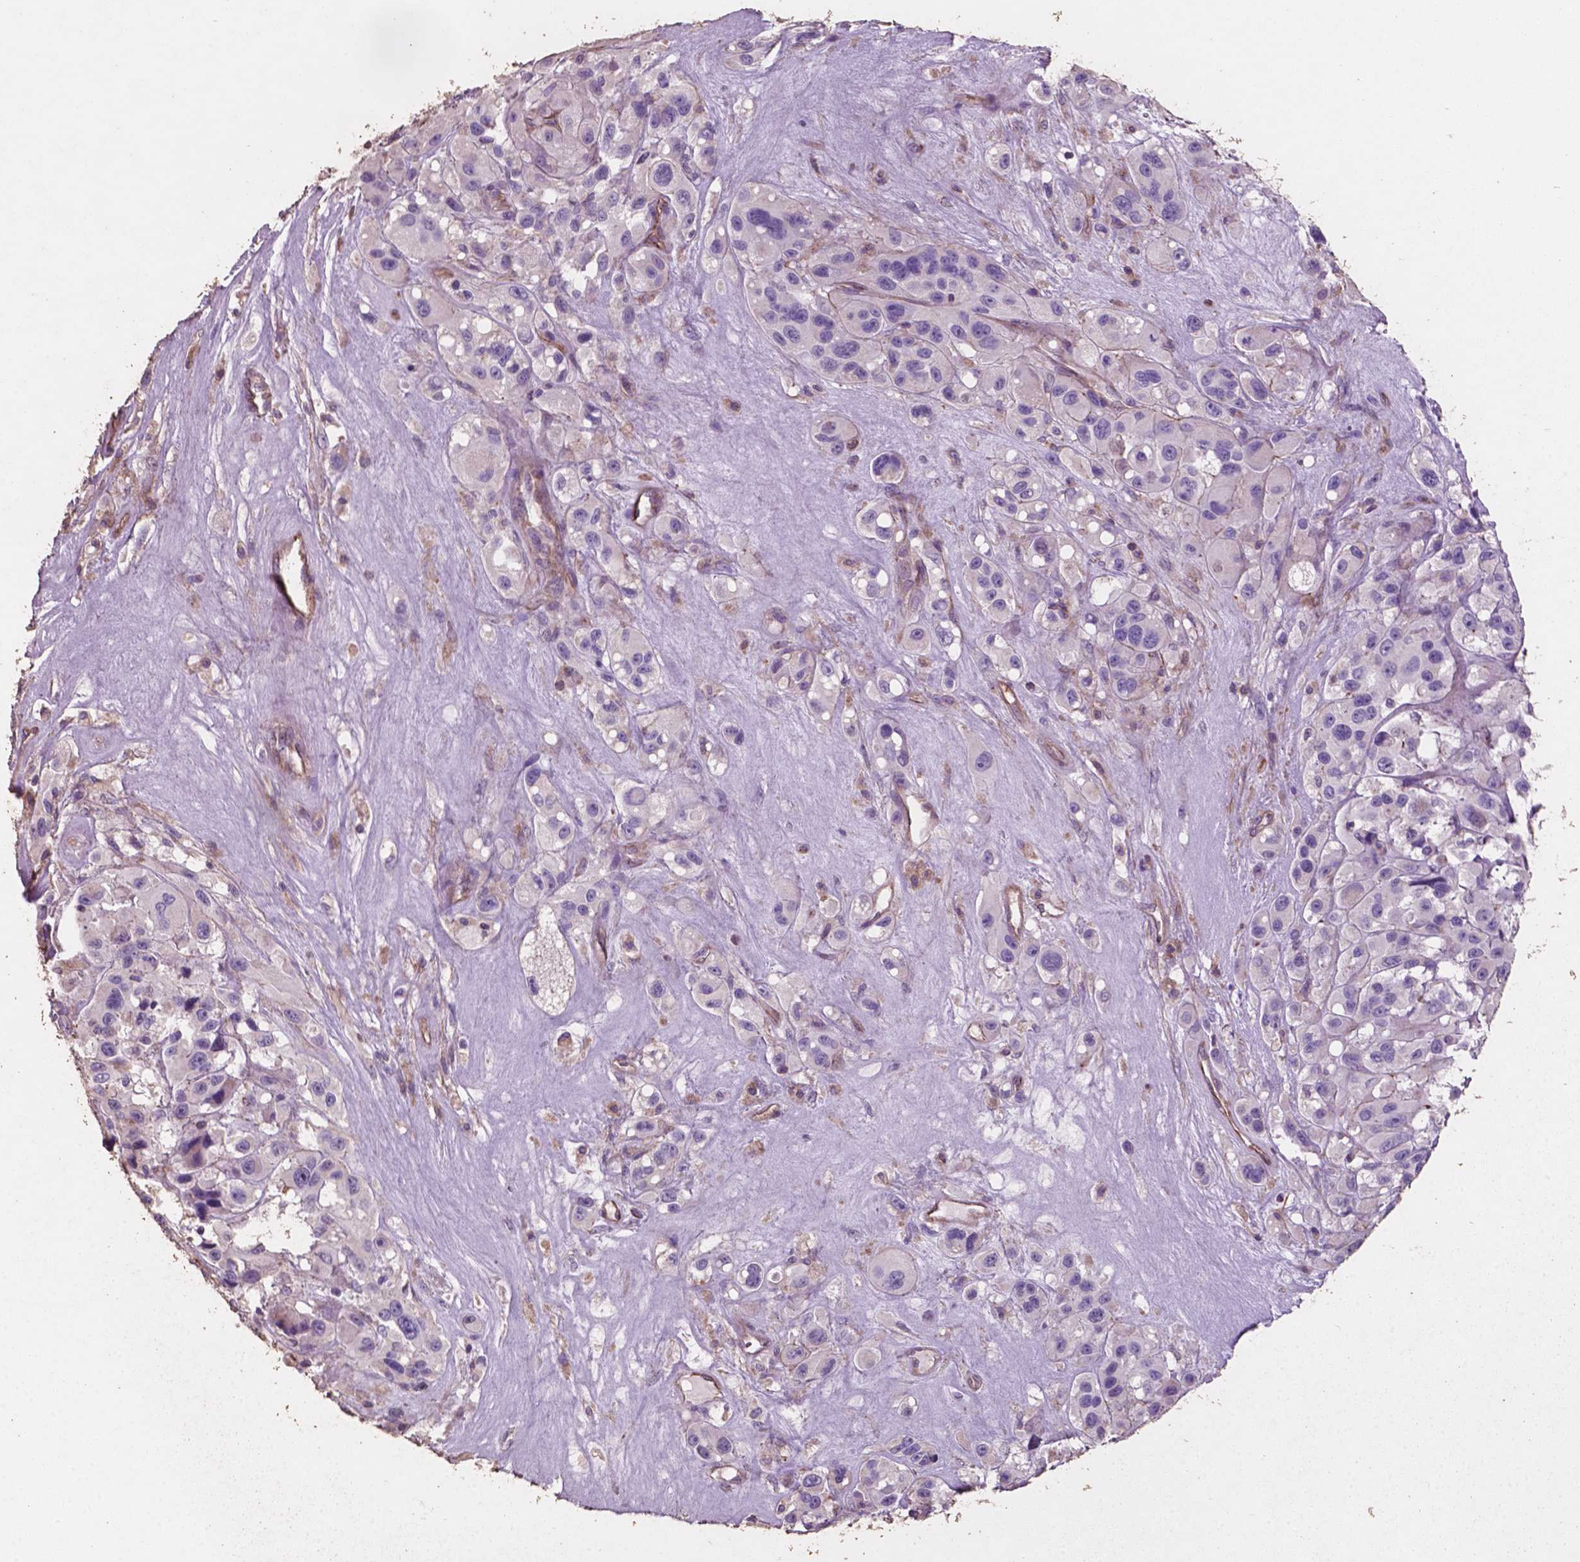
{"staining": {"intensity": "negative", "quantity": "none", "location": "none"}, "tissue": "melanoma", "cell_type": "Tumor cells", "image_type": "cancer", "snomed": [{"axis": "morphology", "description": "Malignant melanoma, Metastatic site"}, {"axis": "topography", "description": "Lymph node"}], "caption": "The image displays no significant expression in tumor cells of melanoma.", "gene": "COMMD4", "patient": {"sex": "female", "age": 65}}